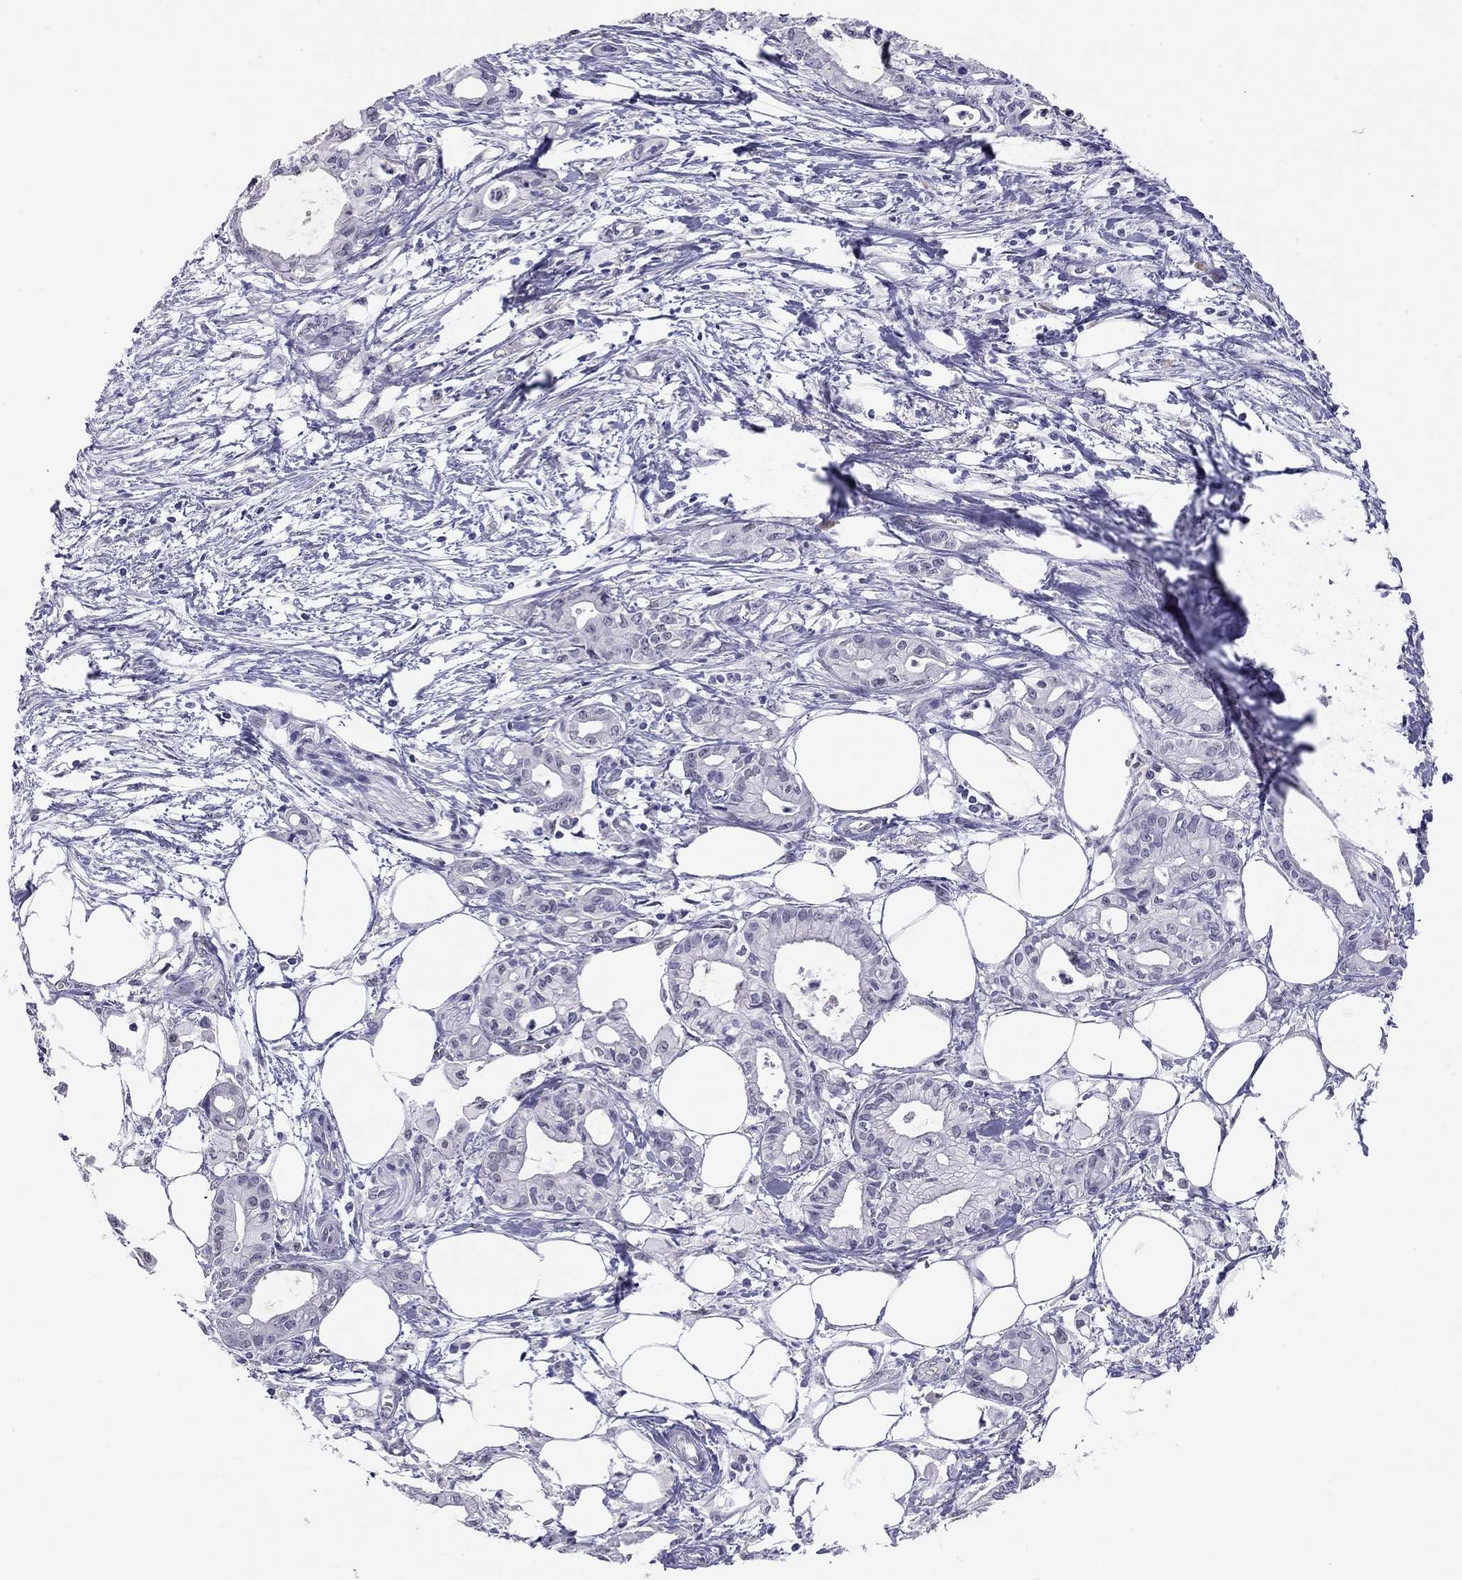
{"staining": {"intensity": "negative", "quantity": "none", "location": "none"}, "tissue": "pancreatic cancer", "cell_type": "Tumor cells", "image_type": "cancer", "snomed": [{"axis": "morphology", "description": "Adenocarcinoma, NOS"}, {"axis": "topography", "description": "Pancreas"}], "caption": "Adenocarcinoma (pancreatic) was stained to show a protein in brown. There is no significant staining in tumor cells.", "gene": "DOT1L", "patient": {"sex": "male", "age": 71}}